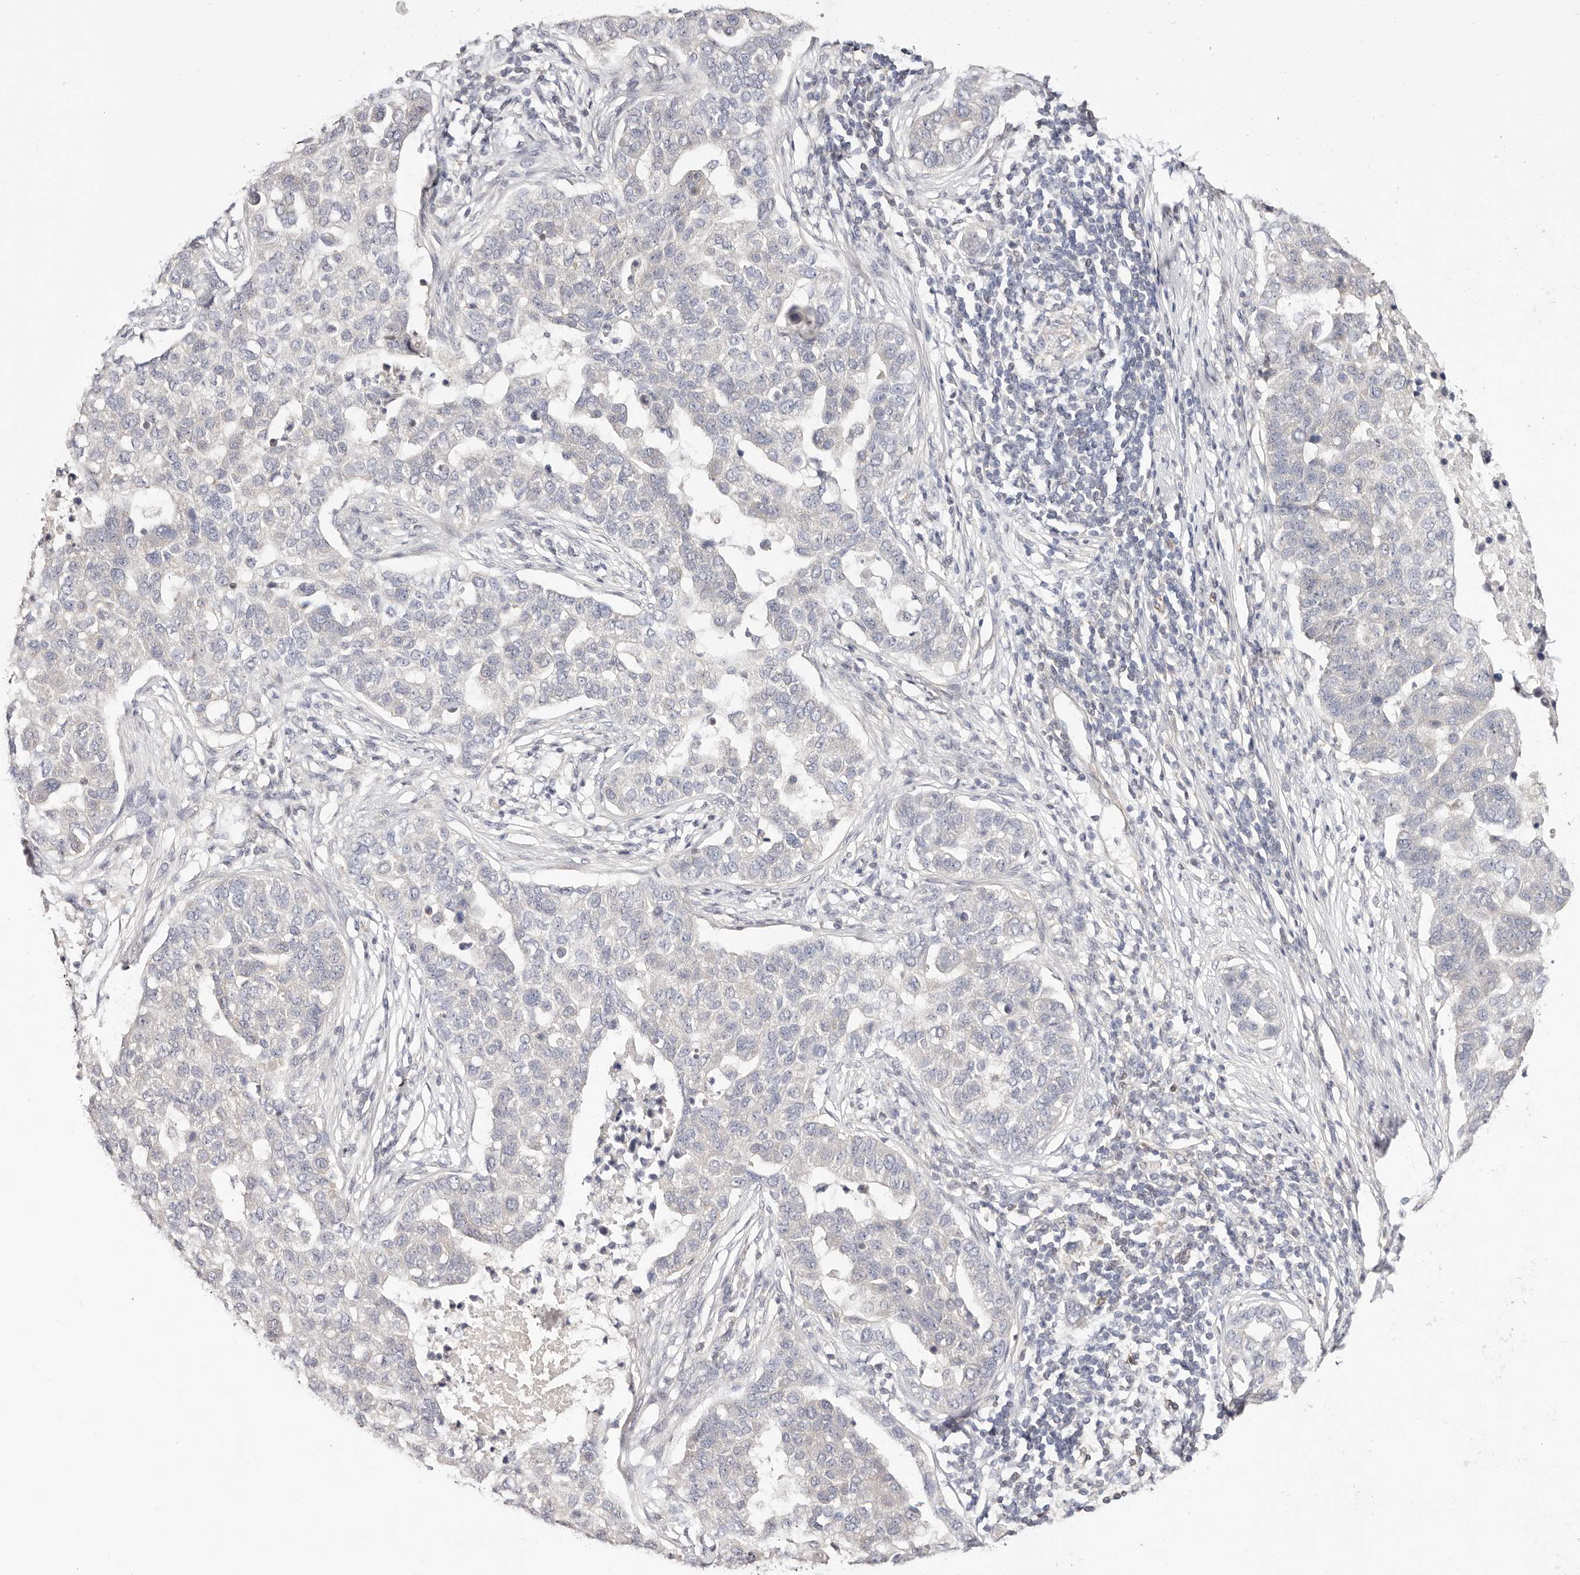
{"staining": {"intensity": "negative", "quantity": "none", "location": "none"}, "tissue": "pancreatic cancer", "cell_type": "Tumor cells", "image_type": "cancer", "snomed": [{"axis": "morphology", "description": "Adenocarcinoma, NOS"}, {"axis": "topography", "description": "Pancreas"}], "caption": "This is an IHC image of pancreatic cancer. There is no staining in tumor cells.", "gene": "STAT5A", "patient": {"sex": "female", "age": 61}}